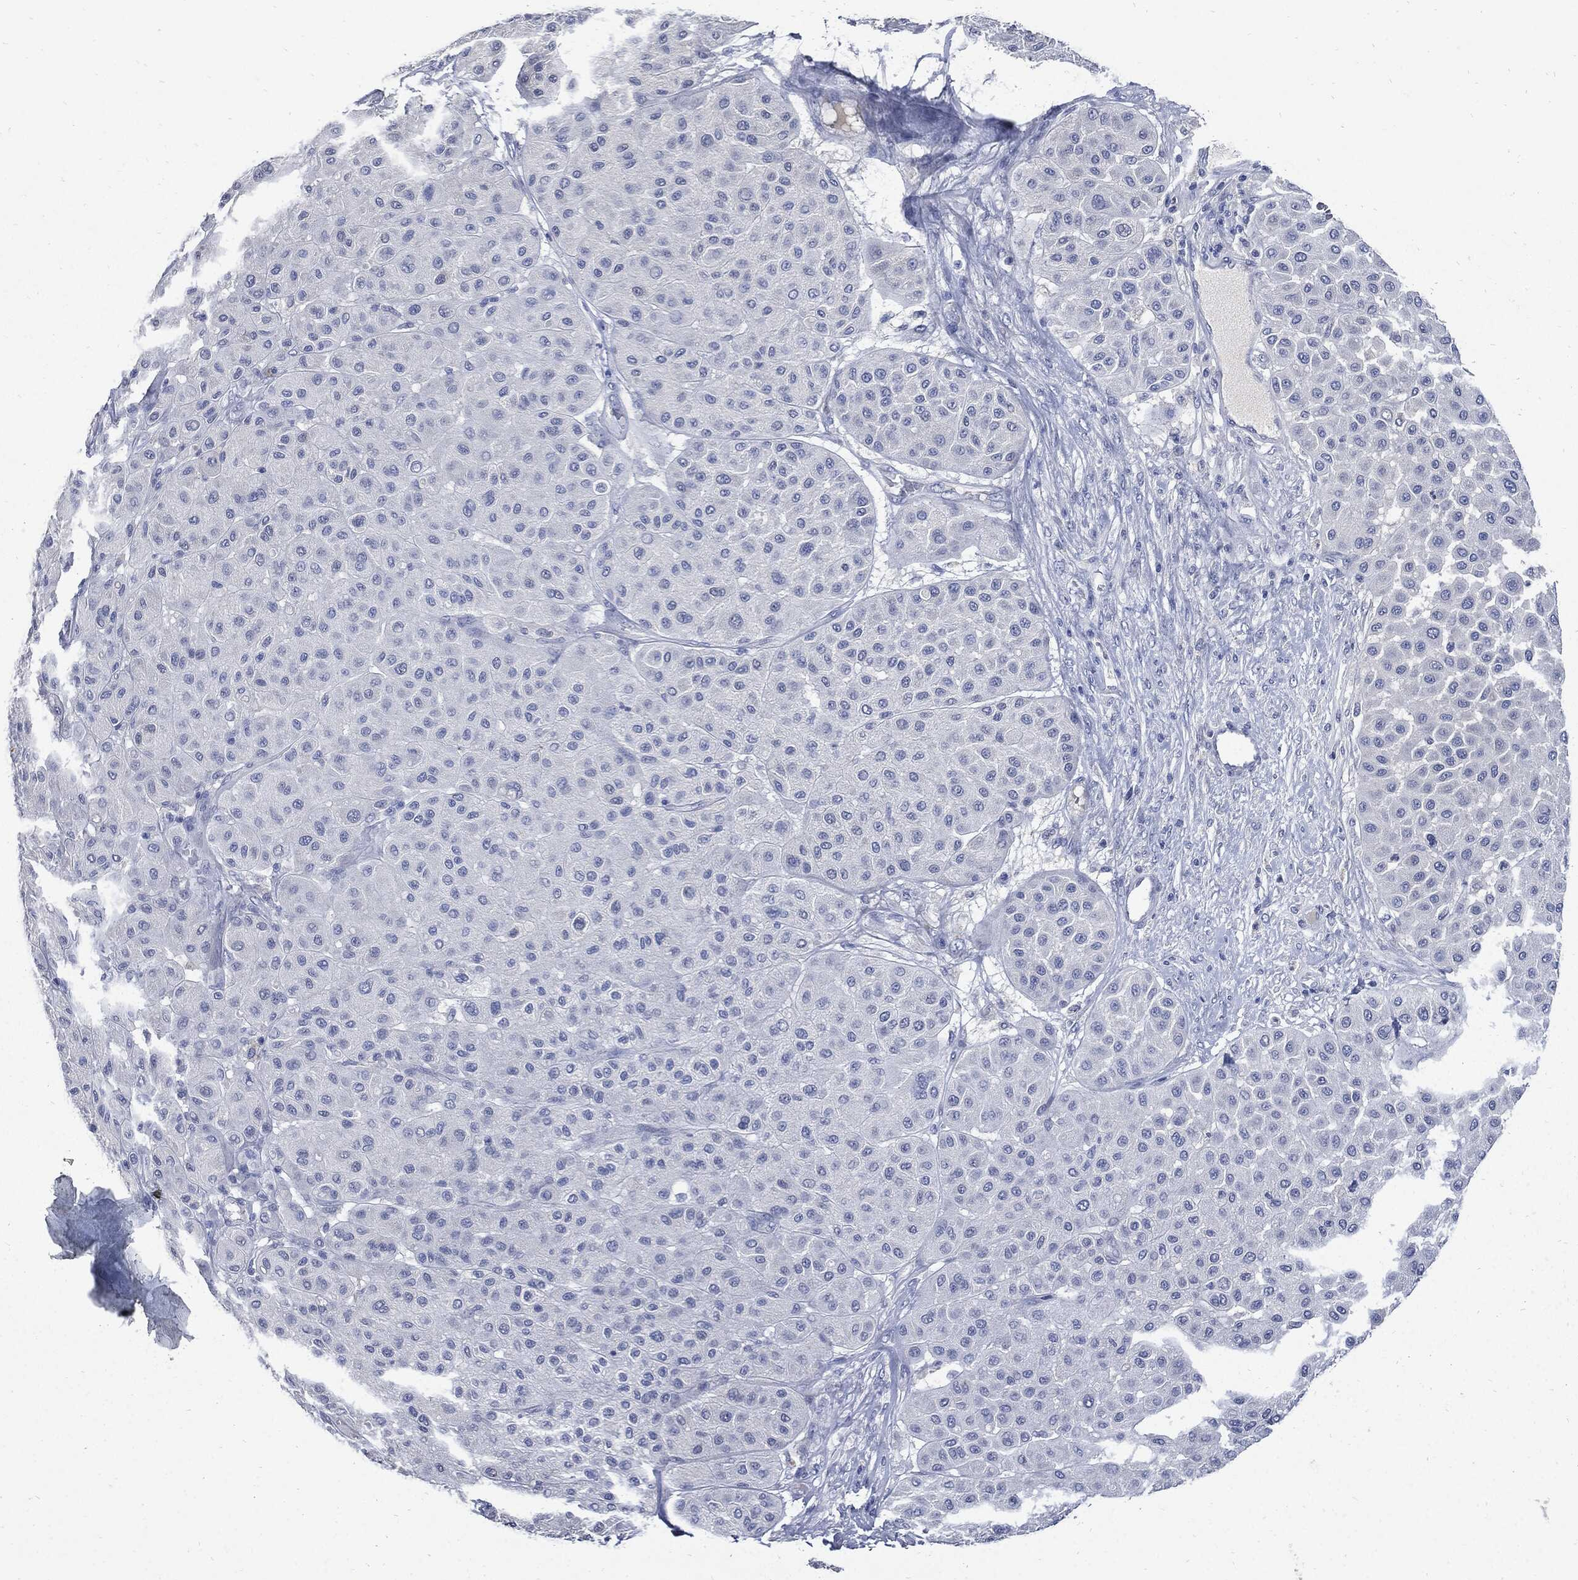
{"staining": {"intensity": "negative", "quantity": "none", "location": "none"}, "tissue": "melanoma", "cell_type": "Tumor cells", "image_type": "cancer", "snomed": [{"axis": "morphology", "description": "Malignant melanoma, Metastatic site"}, {"axis": "topography", "description": "Smooth muscle"}], "caption": "The histopathology image reveals no significant positivity in tumor cells of malignant melanoma (metastatic site).", "gene": "CPE", "patient": {"sex": "male", "age": 41}}